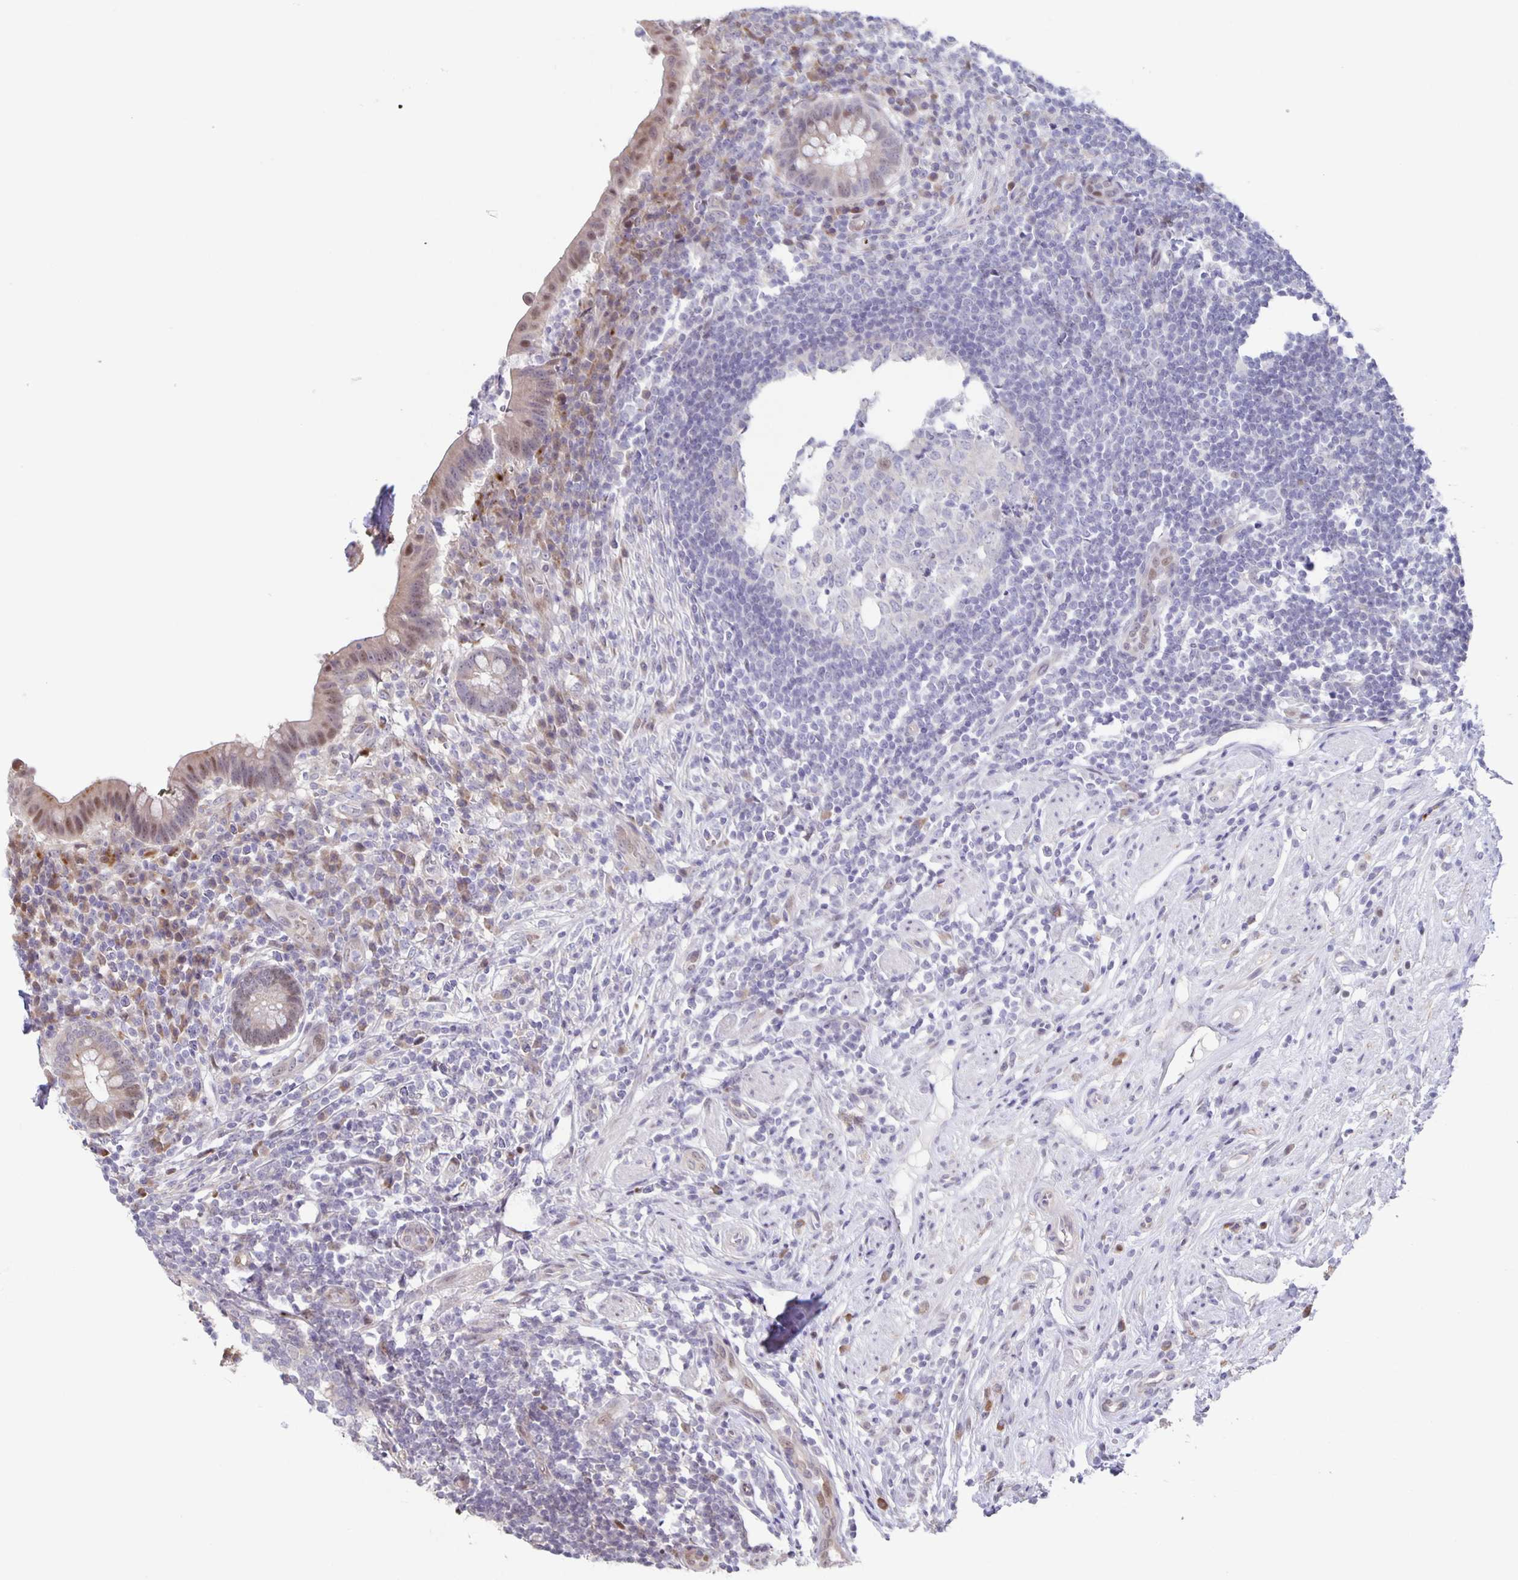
{"staining": {"intensity": "moderate", "quantity": "25%-75%", "location": "nuclear"}, "tissue": "appendix", "cell_type": "Glandular cells", "image_type": "normal", "snomed": [{"axis": "morphology", "description": "Normal tissue, NOS"}, {"axis": "topography", "description": "Appendix"}], "caption": "Glandular cells display moderate nuclear expression in approximately 25%-75% of cells in normal appendix. (DAB = brown stain, brightfield microscopy at high magnification).", "gene": "MAPK12", "patient": {"sex": "female", "age": 56}}